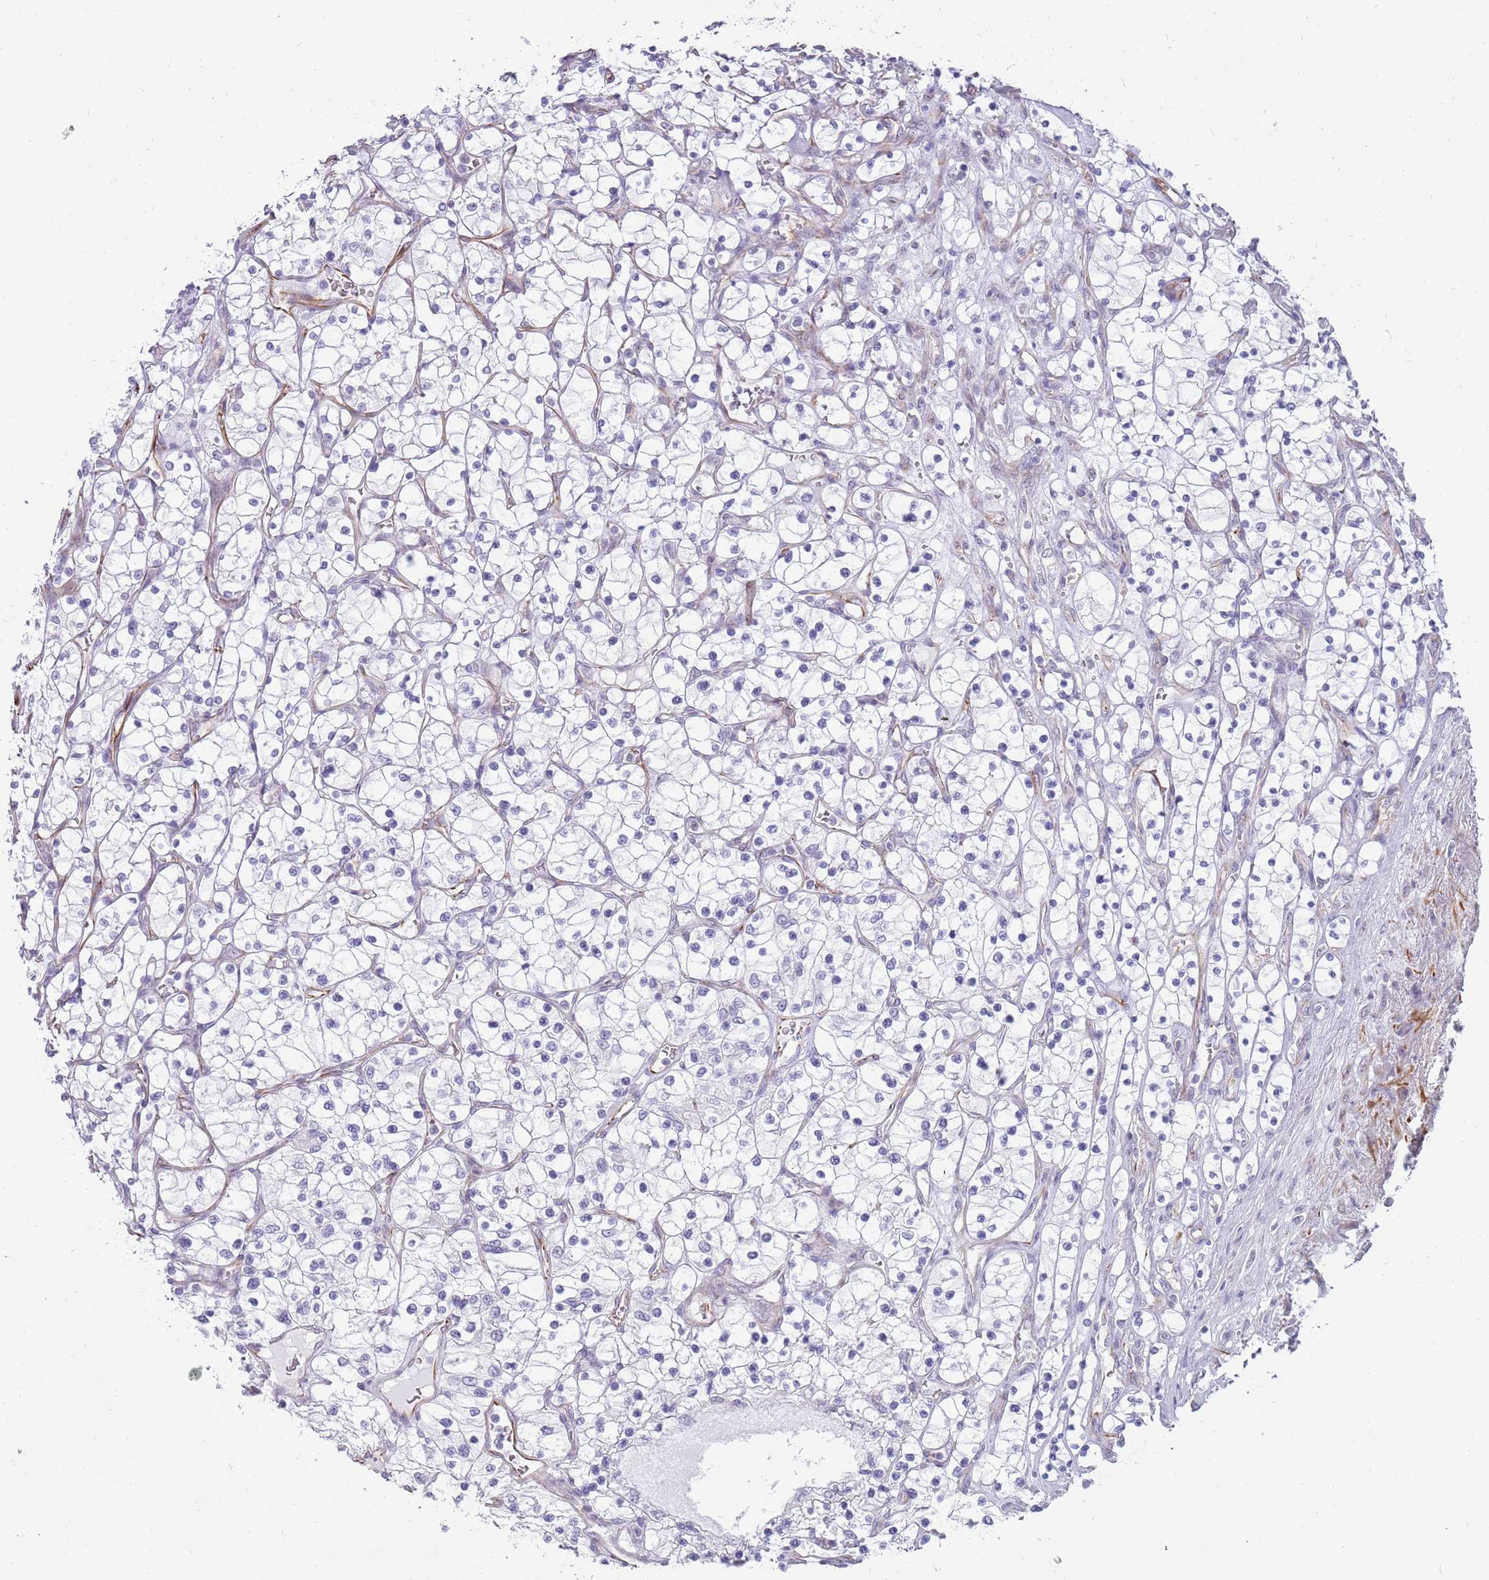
{"staining": {"intensity": "negative", "quantity": "none", "location": "none"}, "tissue": "renal cancer", "cell_type": "Tumor cells", "image_type": "cancer", "snomed": [{"axis": "morphology", "description": "Adenocarcinoma, NOS"}, {"axis": "topography", "description": "Kidney"}], "caption": "An image of human adenocarcinoma (renal) is negative for staining in tumor cells.", "gene": "NBPF3", "patient": {"sex": "female", "age": 69}}